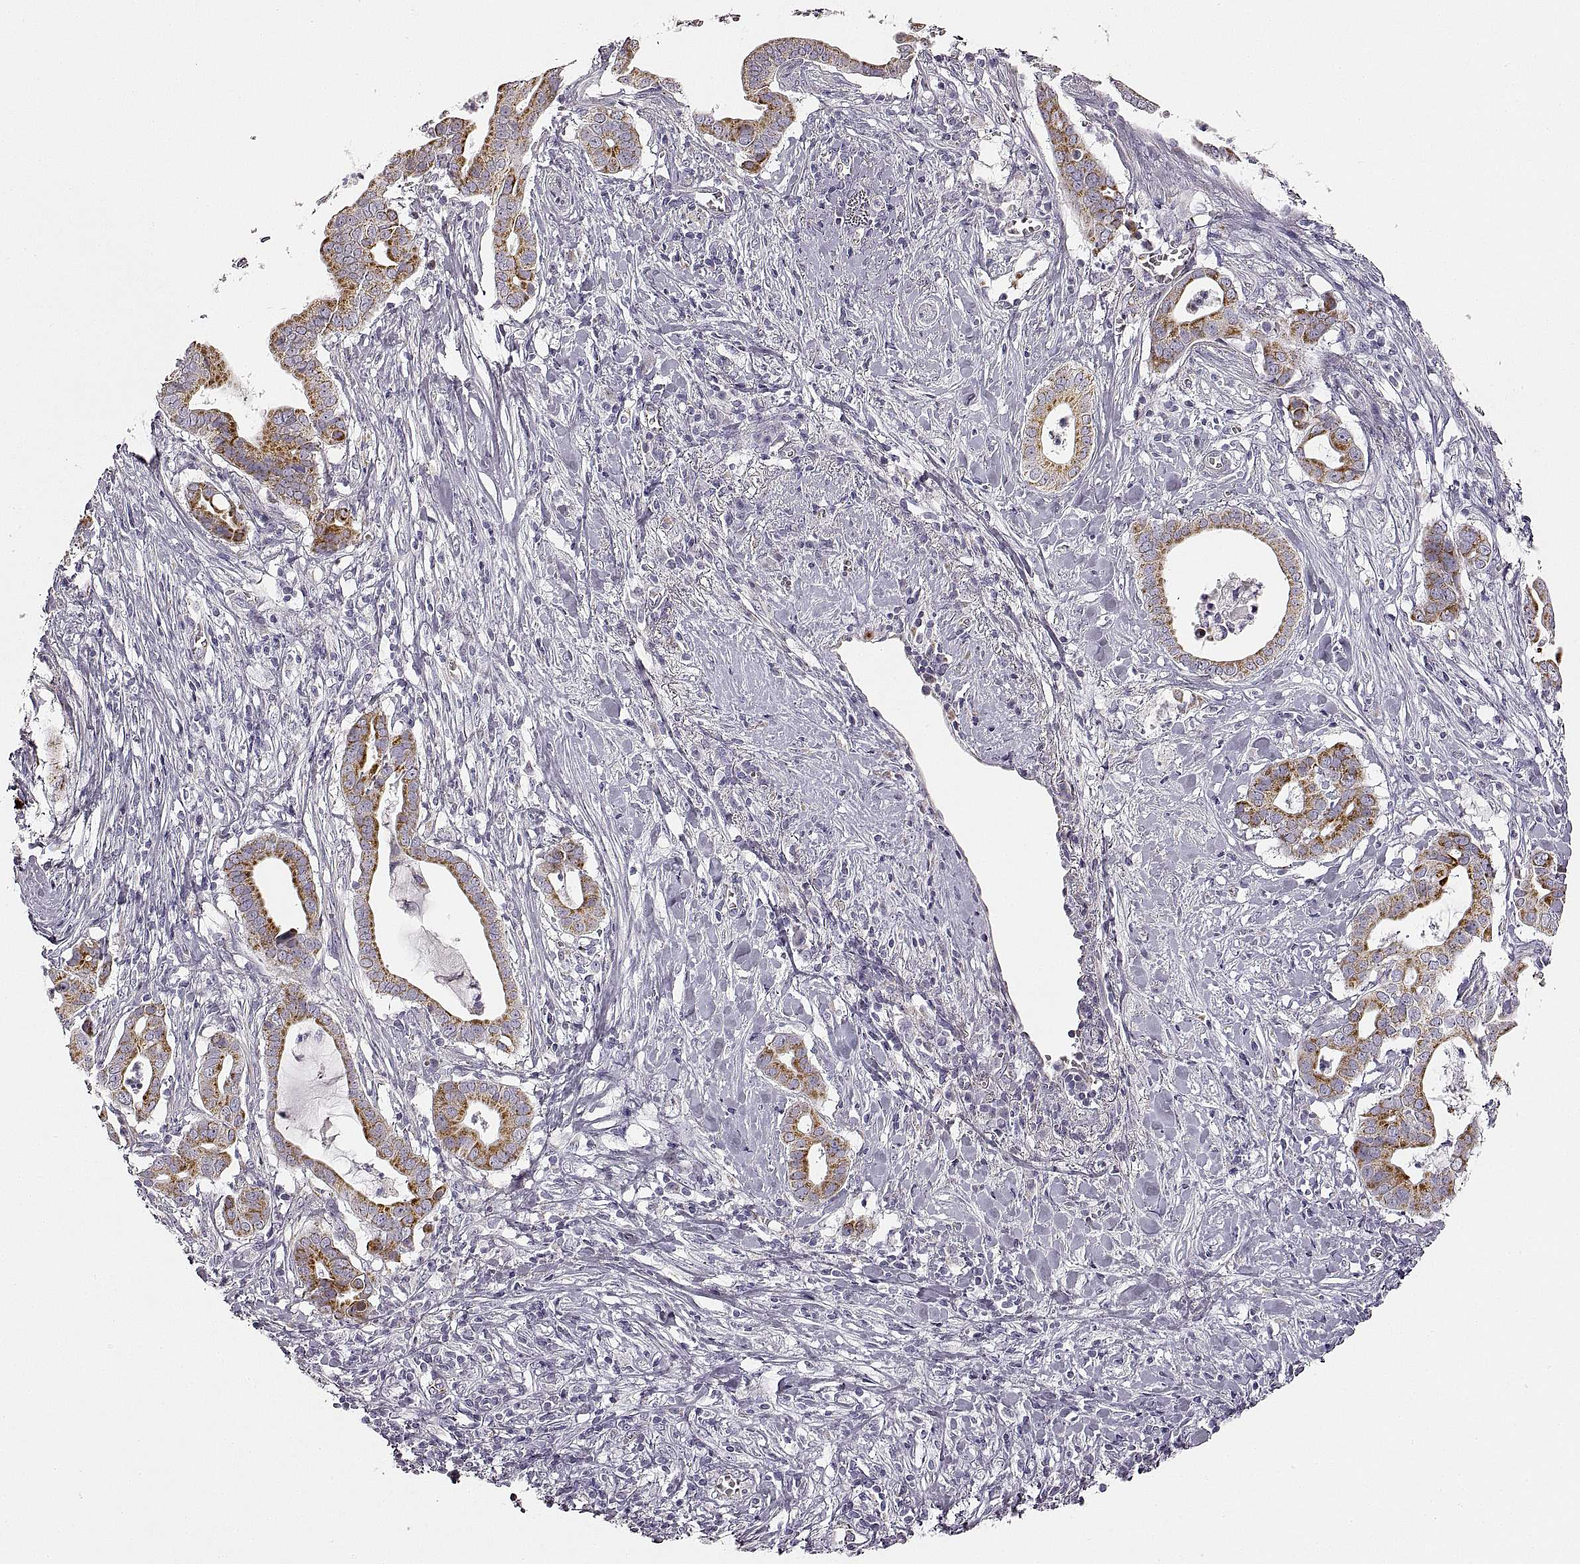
{"staining": {"intensity": "moderate", "quantity": ">75%", "location": "cytoplasmic/membranous"}, "tissue": "pancreatic cancer", "cell_type": "Tumor cells", "image_type": "cancer", "snomed": [{"axis": "morphology", "description": "Adenocarcinoma, NOS"}, {"axis": "topography", "description": "Pancreas"}], "caption": "Immunohistochemical staining of pancreatic adenocarcinoma reveals moderate cytoplasmic/membranous protein staining in about >75% of tumor cells.", "gene": "RDH13", "patient": {"sex": "male", "age": 61}}